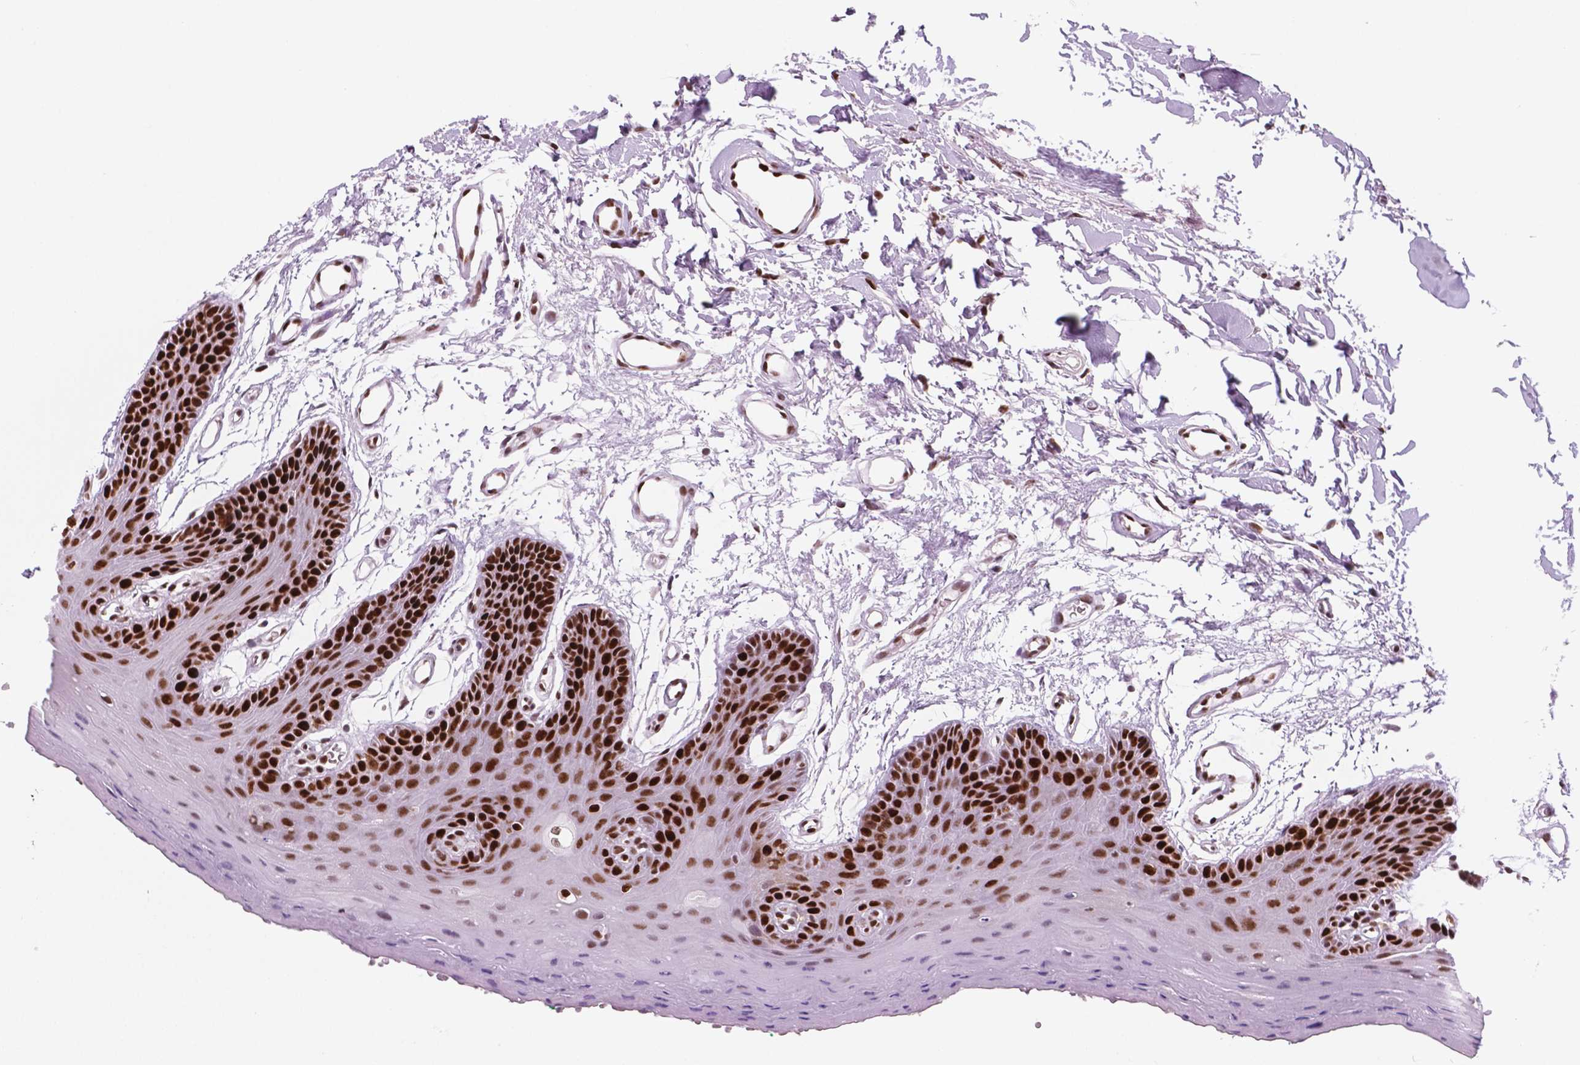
{"staining": {"intensity": "strong", "quantity": ">75%", "location": "nuclear"}, "tissue": "oral mucosa", "cell_type": "Squamous epithelial cells", "image_type": "normal", "snomed": [{"axis": "morphology", "description": "Normal tissue, NOS"}, {"axis": "morphology", "description": "Squamous cell carcinoma, NOS"}, {"axis": "topography", "description": "Oral tissue"}, {"axis": "topography", "description": "Head-Neck"}], "caption": "Oral mucosa was stained to show a protein in brown. There is high levels of strong nuclear positivity in about >75% of squamous epithelial cells.", "gene": "MSH6", "patient": {"sex": "female", "age": 50}}